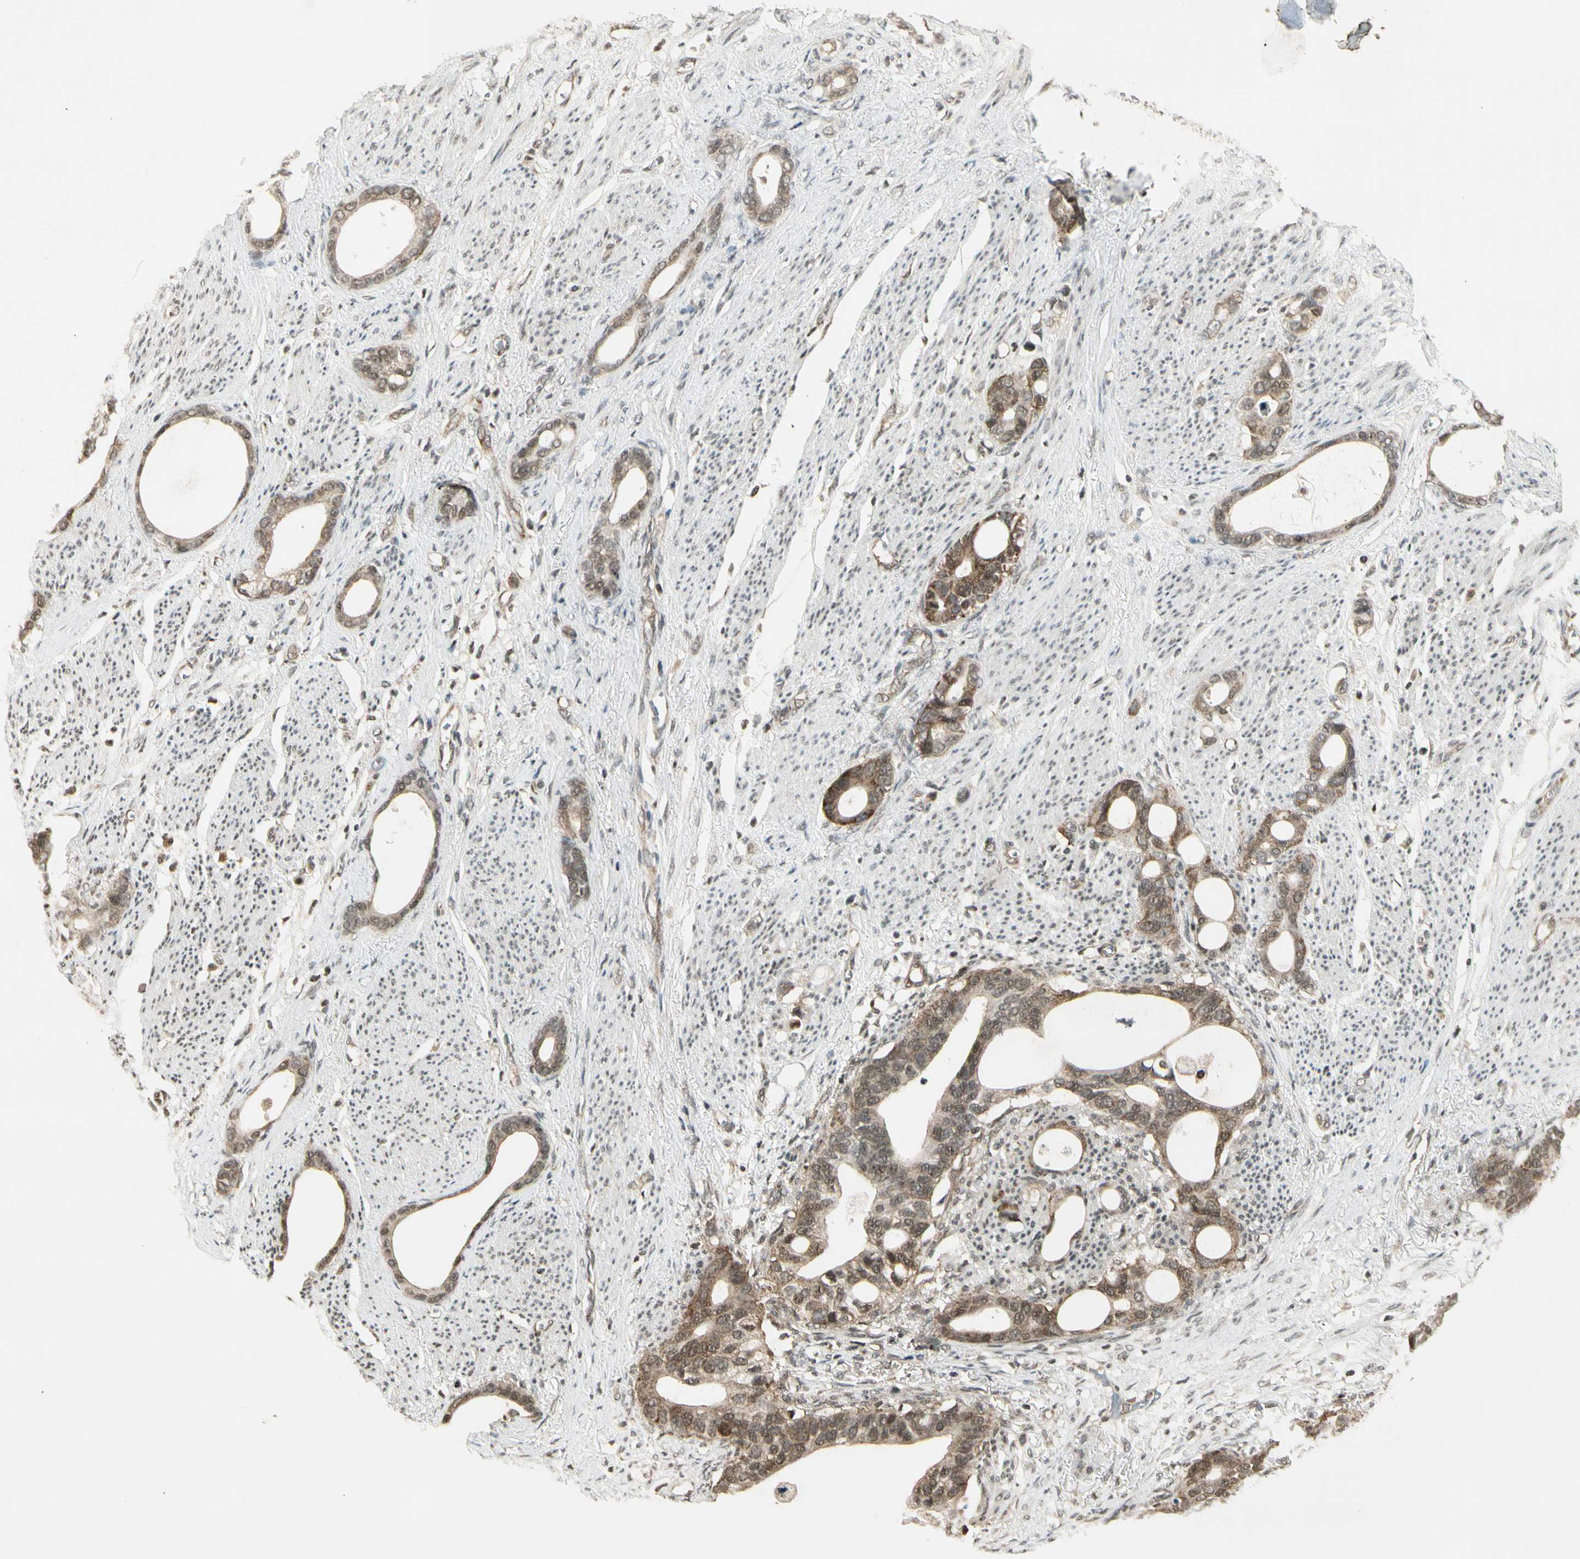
{"staining": {"intensity": "moderate", "quantity": ">75%", "location": "cytoplasmic/membranous"}, "tissue": "stomach cancer", "cell_type": "Tumor cells", "image_type": "cancer", "snomed": [{"axis": "morphology", "description": "Adenocarcinoma, NOS"}, {"axis": "topography", "description": "Stomach"}], "caption": "Protein positivity by immunohistochemistry reveals moderate cytoplasmic/membranous staining in approximately >75% of tumor cells in stomach cancer (adenocarcinoma).", "gene": "SMN2", "patient": {"sex": "female", "age": 75}}